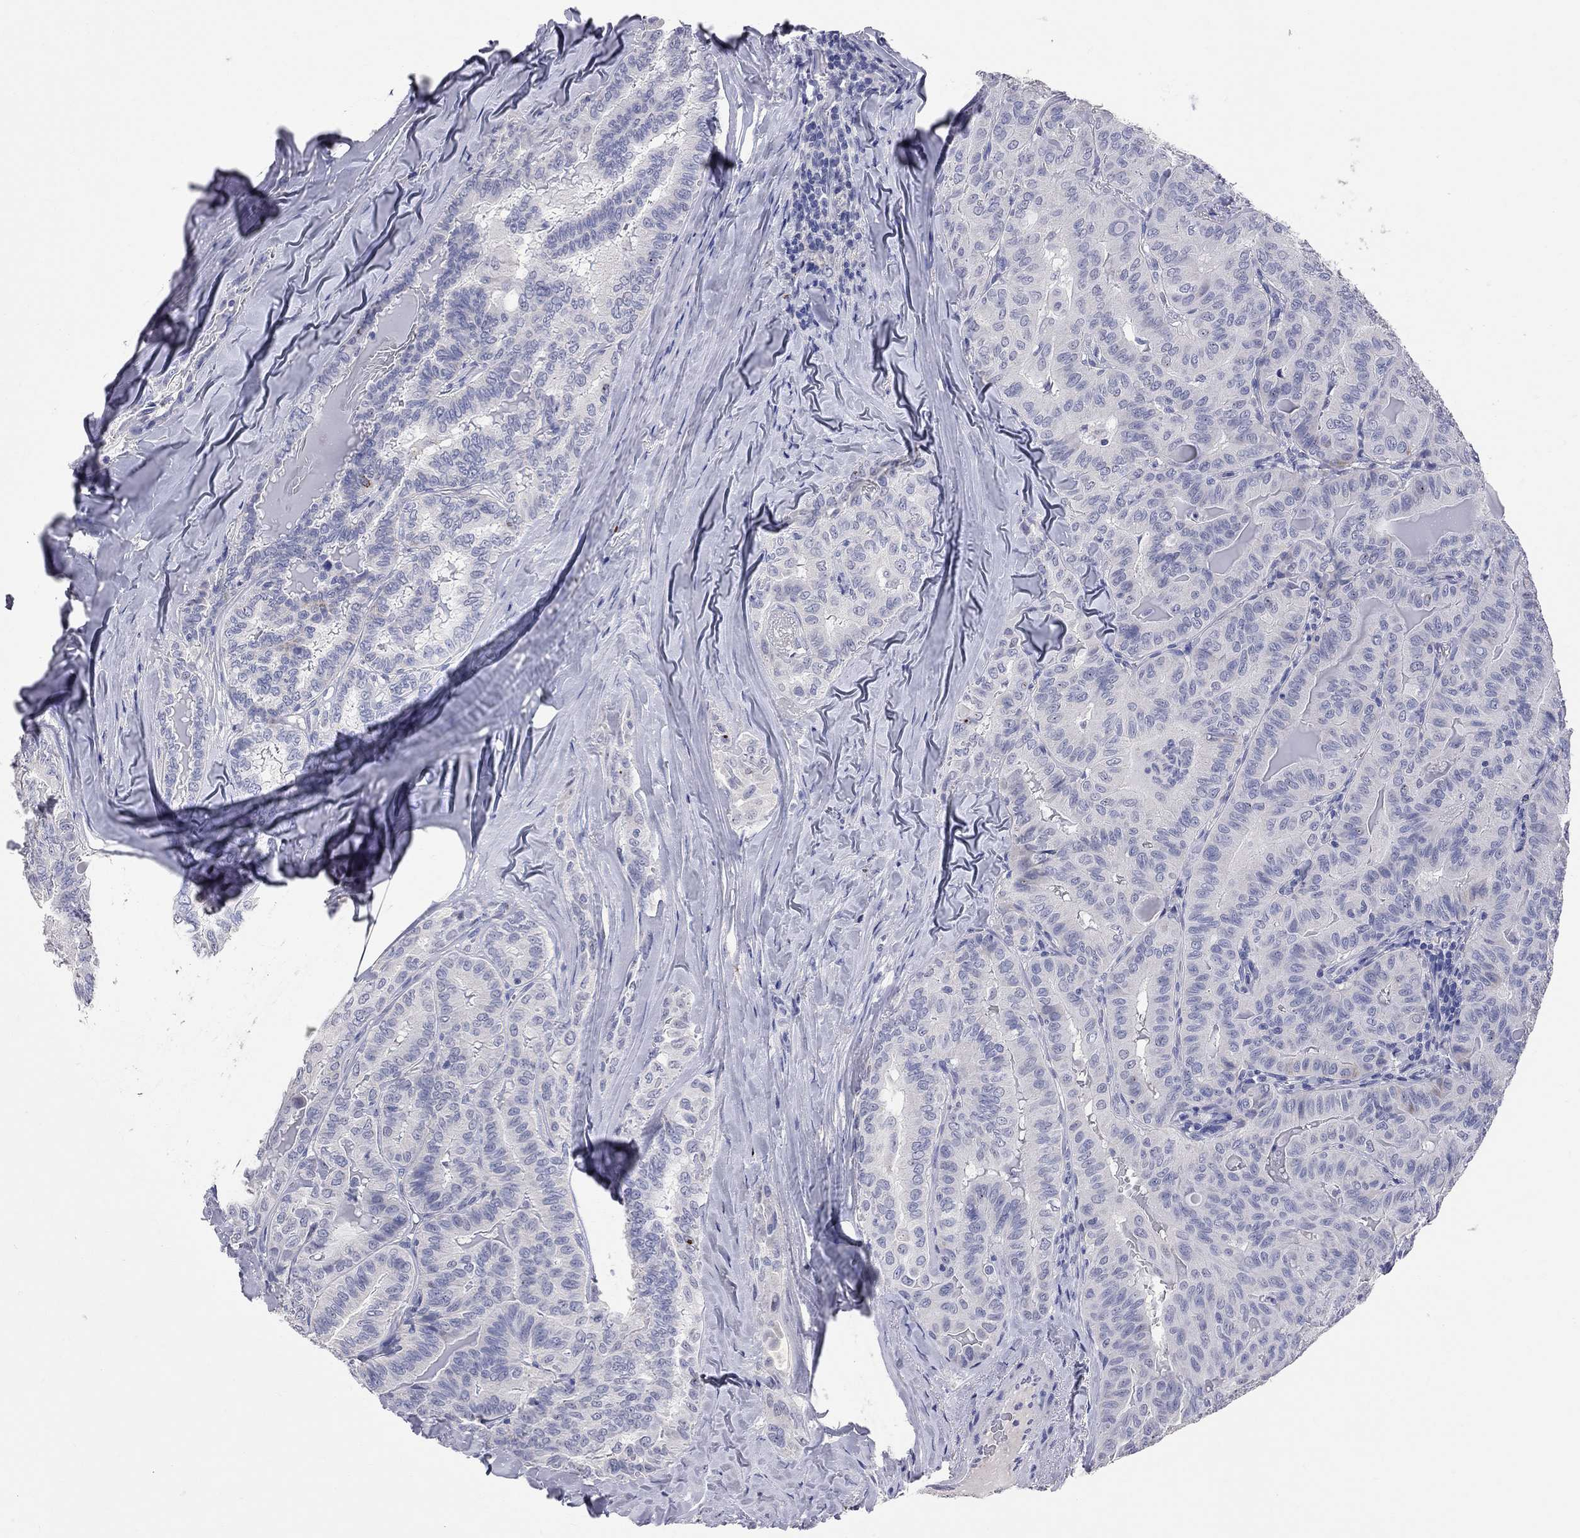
{"staining": {"intensity": "negative", "quantity": "none", "location": "none"}, "tissue": "thyroid cancer", "cell_type": "Tumor cells", "image_type": "cancer", "snomed": [{"axis": "morphology", "description": "Papillary adenocarcinoma, NOS"}, {"axis": "topography", "description": "Thyroid gland"}], "caption": "The photomicrograph shows no significant positivity in tumor cells of thyroid cancer.", "gene": "FAM221B", "patient": {"sex": "female", "age": 68}}